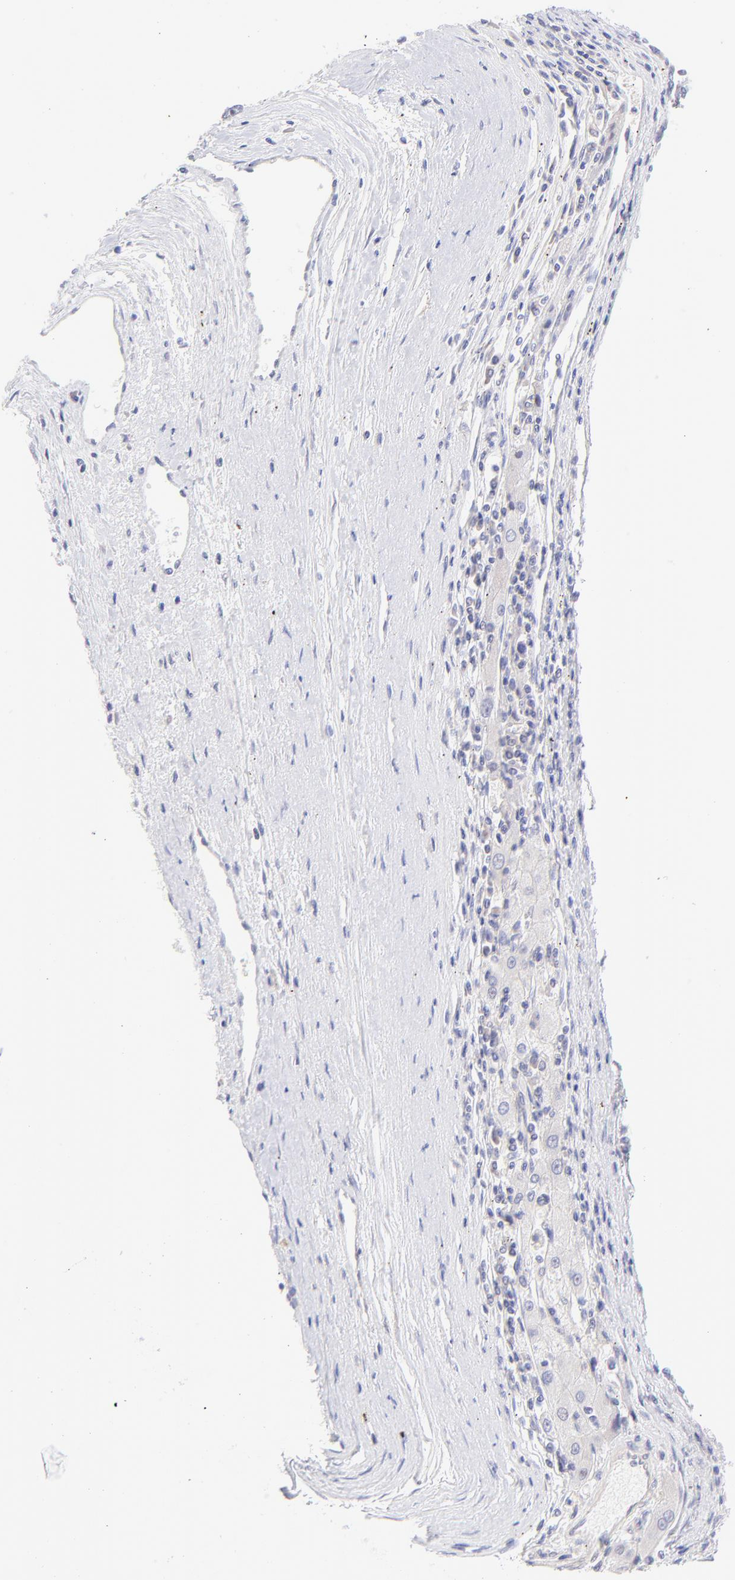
{"staining": {"intensity": "negative", "quantity": "none", "location": "none"}, "tissue": "liver cancer", "cell_type": "Tumor cells", "image_type": "cancer", "snomed": [{"axis": "morphology", "description": "Carcinoma, Hepatocellular, NOS"}, {"axis": "topography", "description": "Liver"}], "caption": "Liver hepatocellular carcinoma was stained to show a protein in brown. There is no significant staining in tumor cells. (DAB IHC with hematoxylin counter stain).", "gene": "PBDC1", "patient": {"sex": "male", "age": 72}}